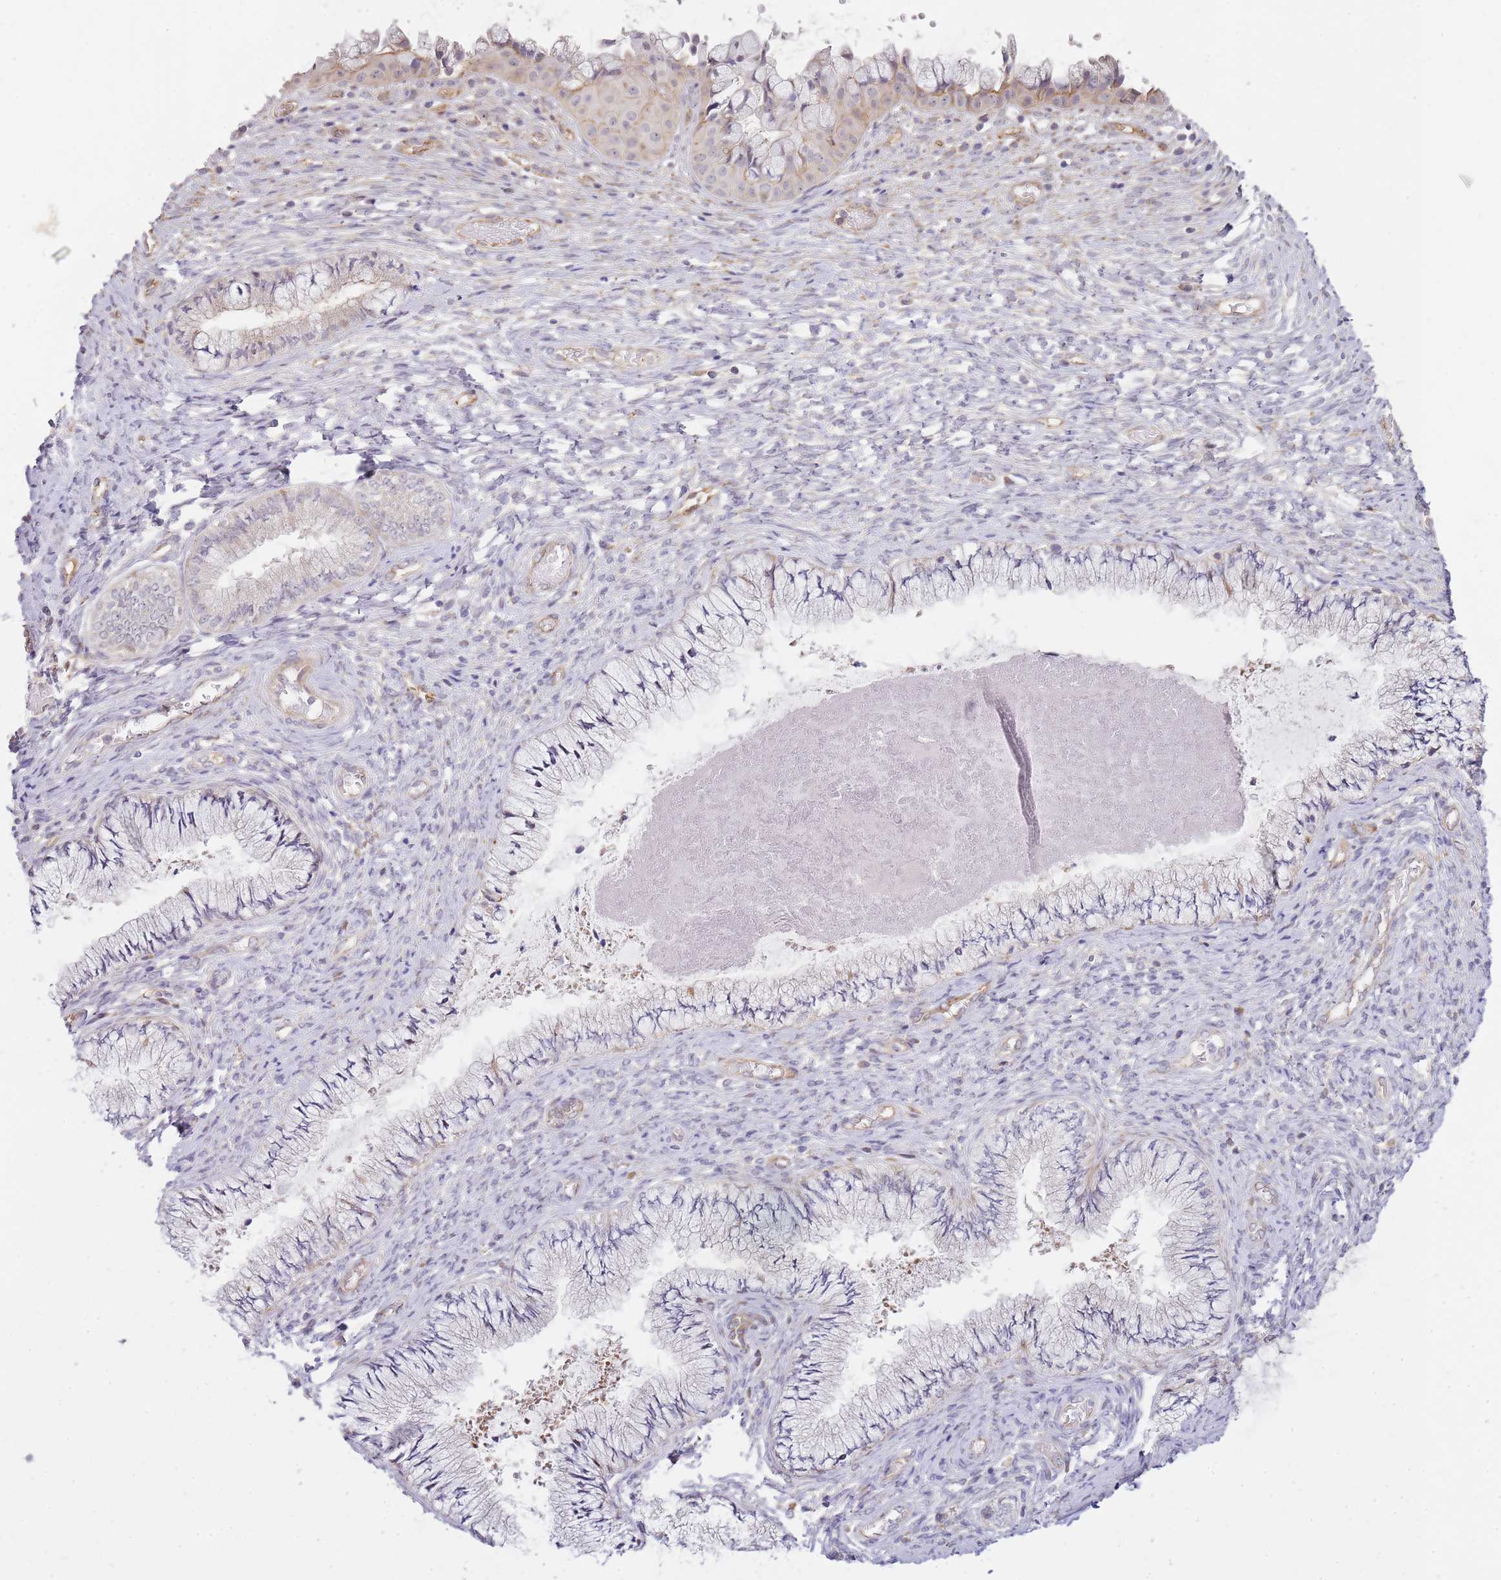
{"staining": {"intensity": "negative", "quantity": "none", "location": "none"}, "tissue": "cervix", "cell_type": "Glandular cells", "image_type": "normal", "snomed": [{"axis": "morphology", "description": "Normal tissue, NOS"}, {"axis": "topography", "description": "Cervix"}], "caption": "DAB (3,3'-diaminobenzidine) immunohistochemical staining of benign cervix shows no significant staining in glandular cells. The staining was performed using DAB to visualize the protein expression in brown, while the nuclei were stained in blue with hematoxylin (Magnification: 20x).", "gene": "GRAP", "patient": {"sex": "female", "age": 42}}